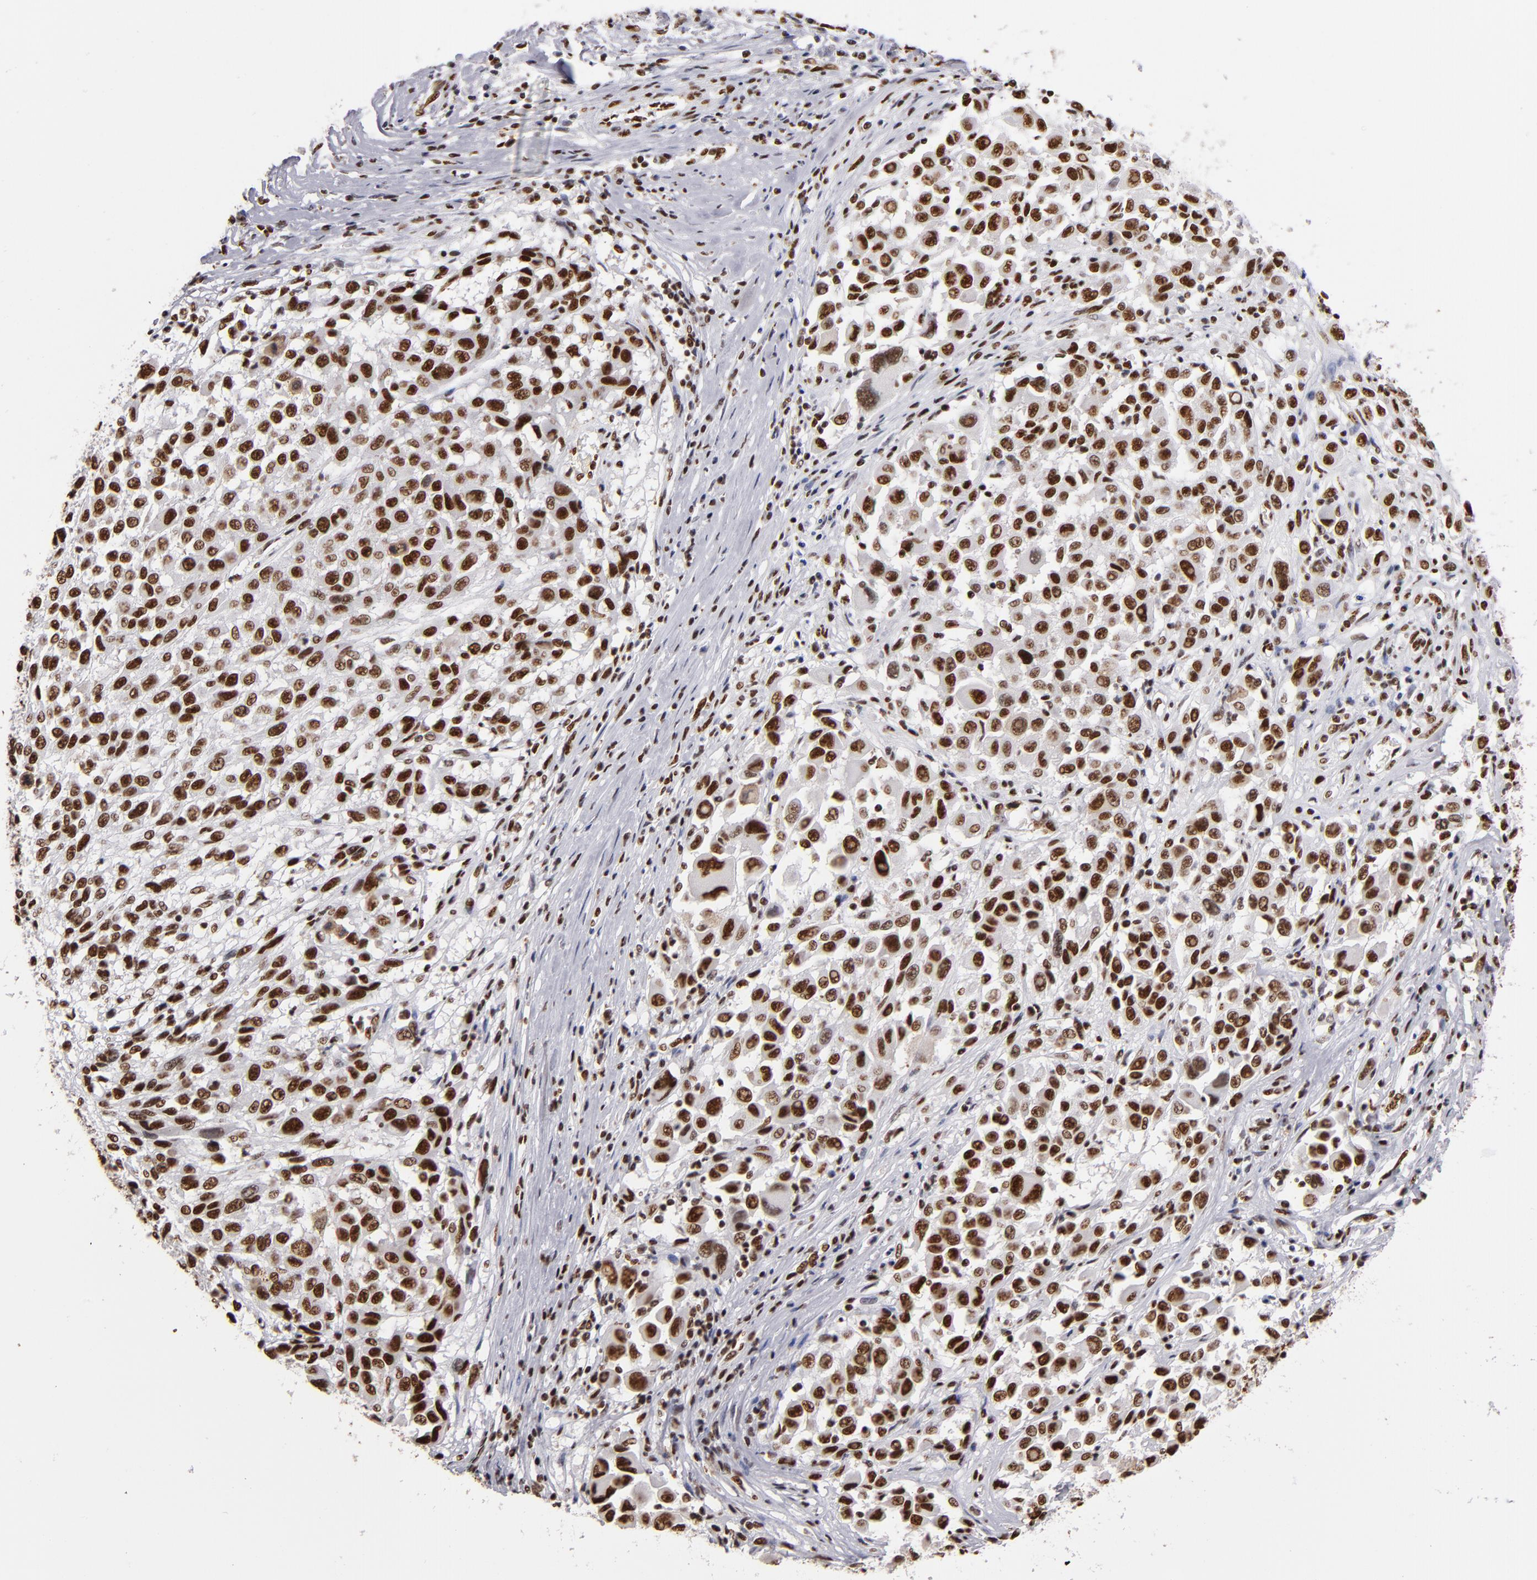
{"staining": {"intensity": "strong", "quantity": ">75%", "location": "nuclear"}, "tissue": "melanoma", "cell_type": "Tumor cells", "image_type": "cancer", "snomed": [{"axis": "morphology", "description": "Malignant melanoma, Metastatic site"}, {"axis": "topography", "description": "Lymph node"}], "caption": "A brown stain highlights strong nuclear expression of a protein in melanoma tumor cells.", "gene": "MRE11", "patient": {"sex": "male", "age": 61}}